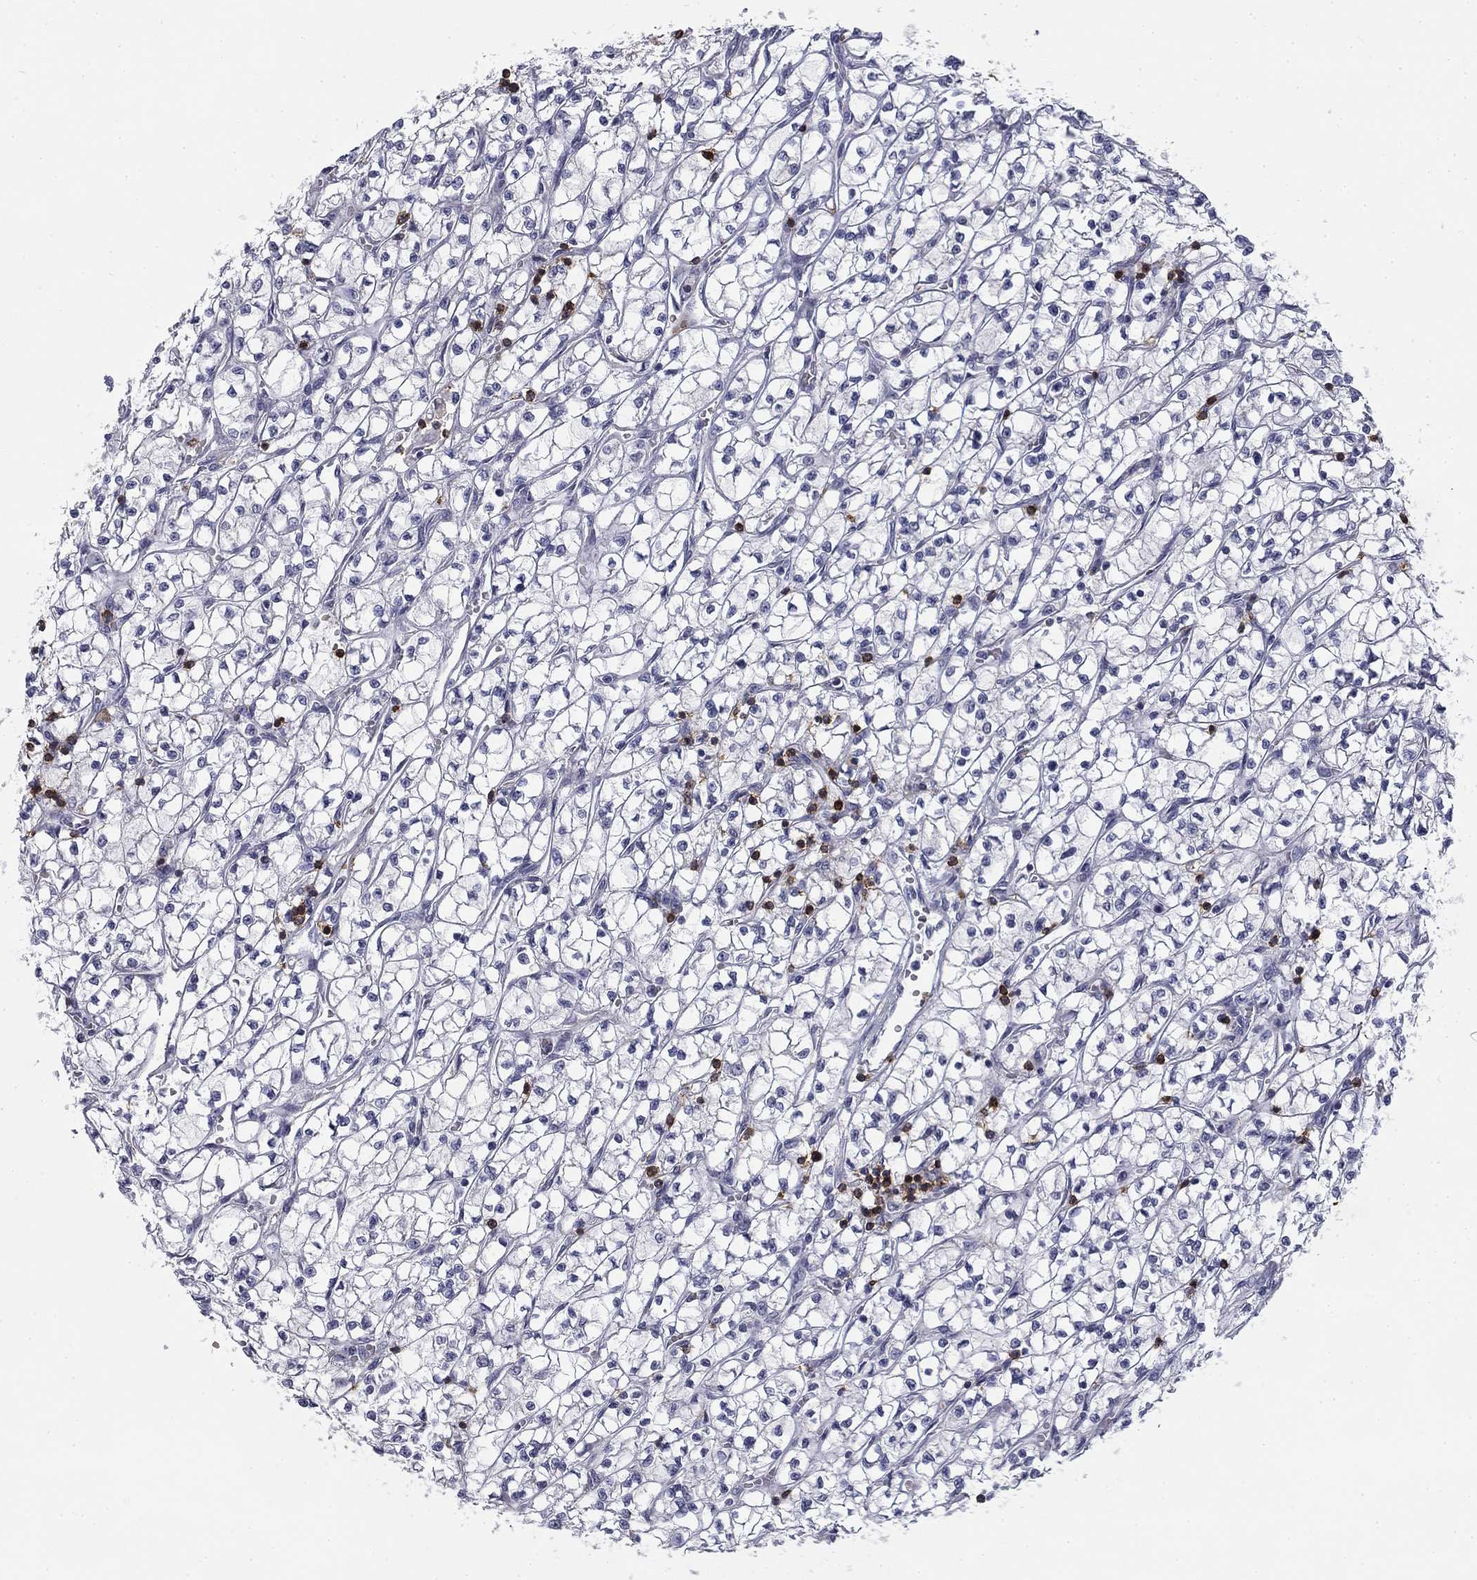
{"staining": {"intensity": "negative", "quantity": "none", "location": "none"}, "tissue": "renal cancer", "cell_type": "Tumor cells", "image_type": "cancer", "snomed": [{"axis": "morphology", "description": "Adenocarcinoma, NOS"}, {"axis": "topography", "description": "Kidney"}], "caption": "There is no significant expression in tumor cells of renal cancer (adenocarcinoma). (DAB IHC visualized using brightfield microscopy, high magnification).", "gene": "TRAT1", "patient": {"sex": "female", "age": 64}}